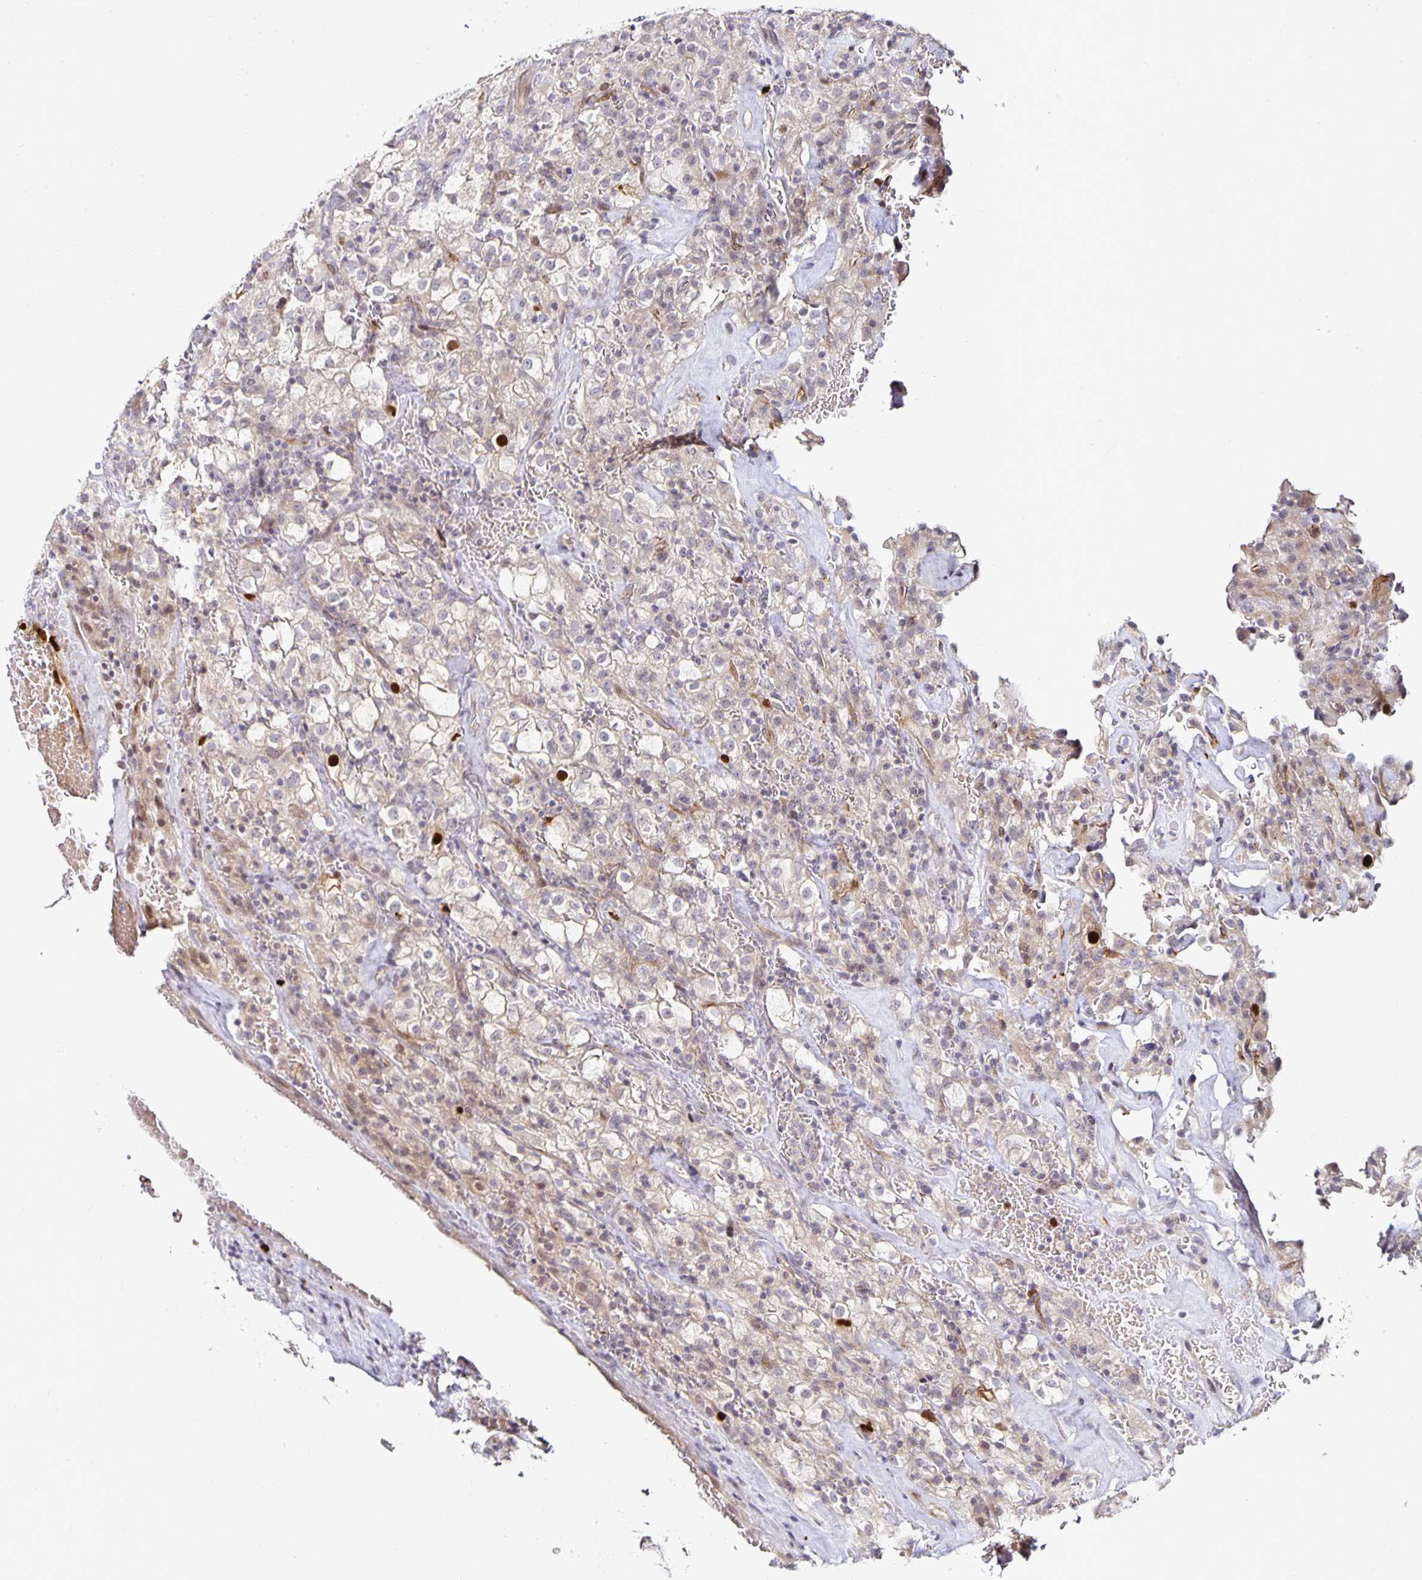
{"staining": {"intensity": "weak", "quantity": "<25%", "location": "cytoplasmic/membranous"}, "tissue": "renal cancer", "cell_type": "Tumor cells", "image_type": "cancer", "snomed": [{"axis": "morphology", "description": "Adenocarcinoma, NOS"}, {"axis": "topography", "description": "Kidney"}], "caption": "This micrograph is of renal cancer stained with immunohistochemistry (IHC) to label a protein in brown with the nuclei are counter-stained blue. There is no staining in tumor cells.", "gene": "ANLN", "patient": {"sex": "female", "age": 74}}